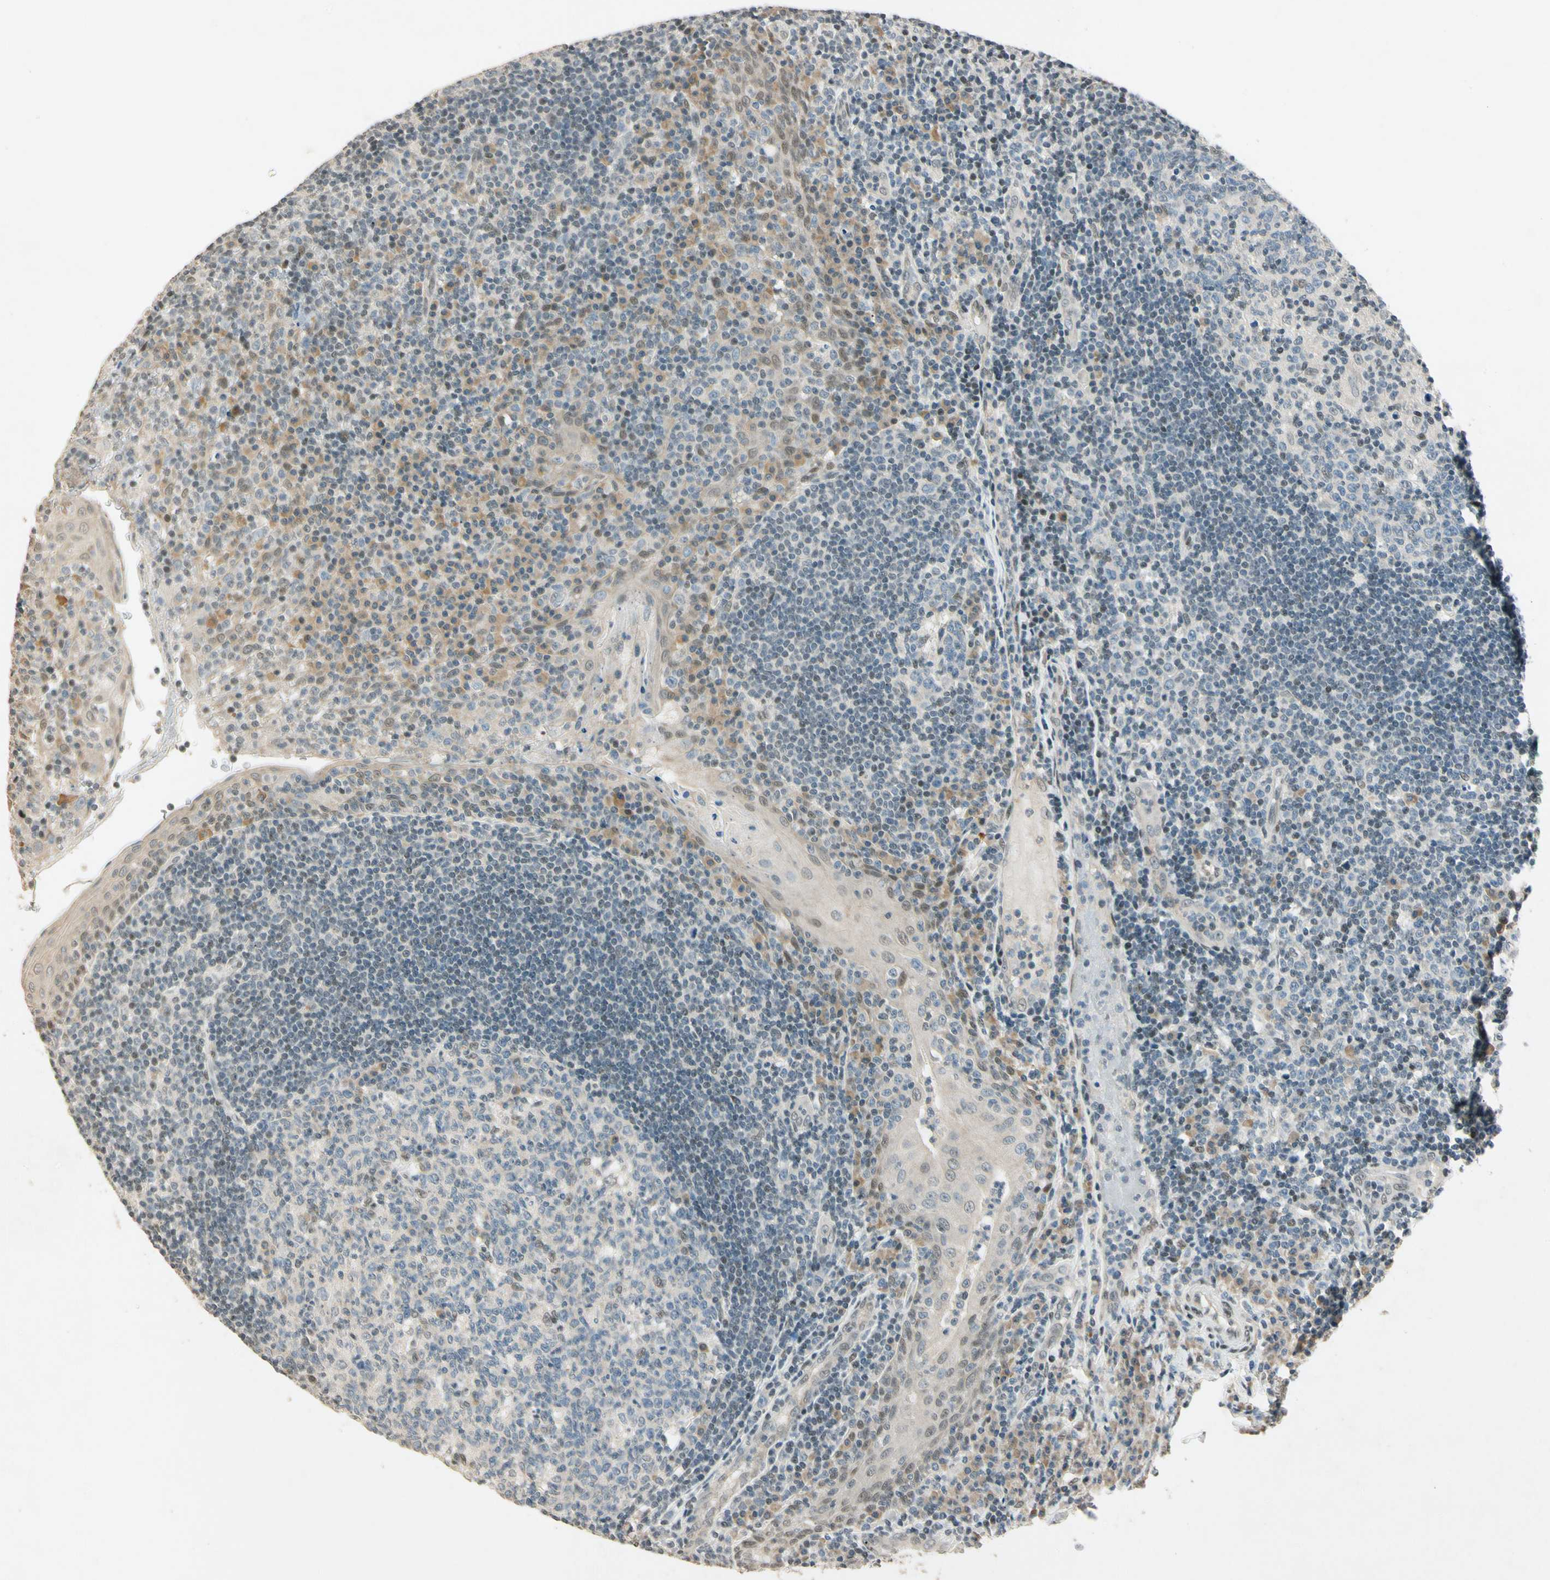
{"staining": {"intensity": "moderate", "quantity": "<25%", "location": "cytoplasmic/membranous,nuclear"}, "tissue": "tonsil", "cell_type": "Germinal center cells", "image_type": "normal", "snomed": [{"axis": "morphology", "description": "Normal tissue, NOS"}, {"axis": "topography", "description": "Tonsil"}], "caption": "Immunohistochemistry (IHC) of benign human tonsil displays low levels of moderate cytoplasmic/membranous,nuclear positivity in about <25% of germinal center cells.", "gene": "ZBTB4", "patient": {"sex": "female", "age": 40}}